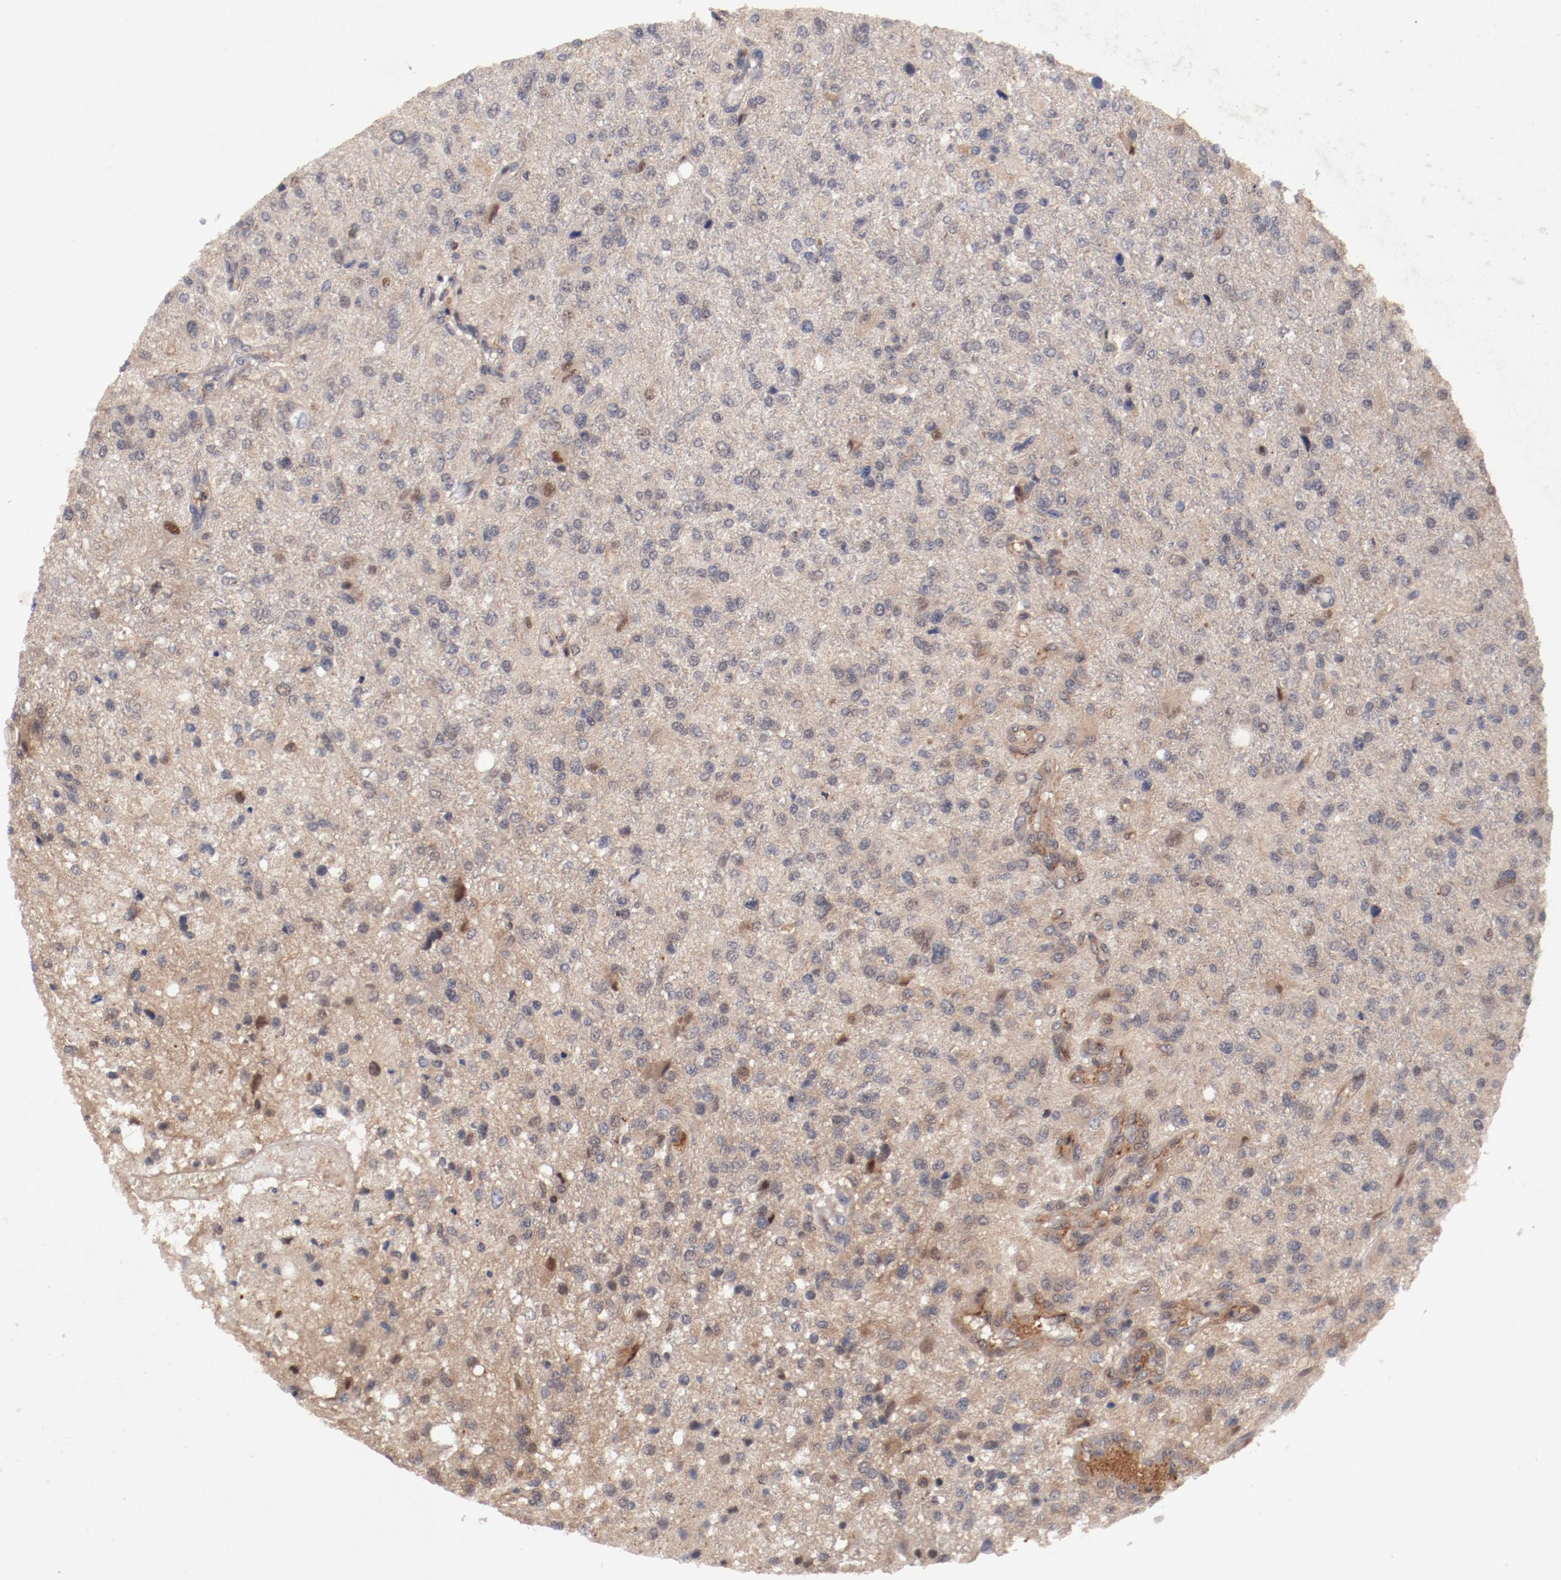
{"staining": {"intensity": "weak", "quantity": ">75%", "location": "cytoplasmic/membranous"}, "tissue": "glioma", "cell_type": "Tumor cells", "image_type": "cancer", "snomed": [{"axis": "morphology", "description": "Glioma, malignant, High grade"}, {"axis": "topography", "description": "Cerebral cortex"}], "caption": "Immunohistochemical staining of human high-grade glioma (malignant) shows weak cytoplasmic/membranous protein staining in about >75% of tumor cells. (IHC, brightfield microscopy, high magnification).", "gene": "GUF1", "patient": {"sex": "male", "age": 76}}